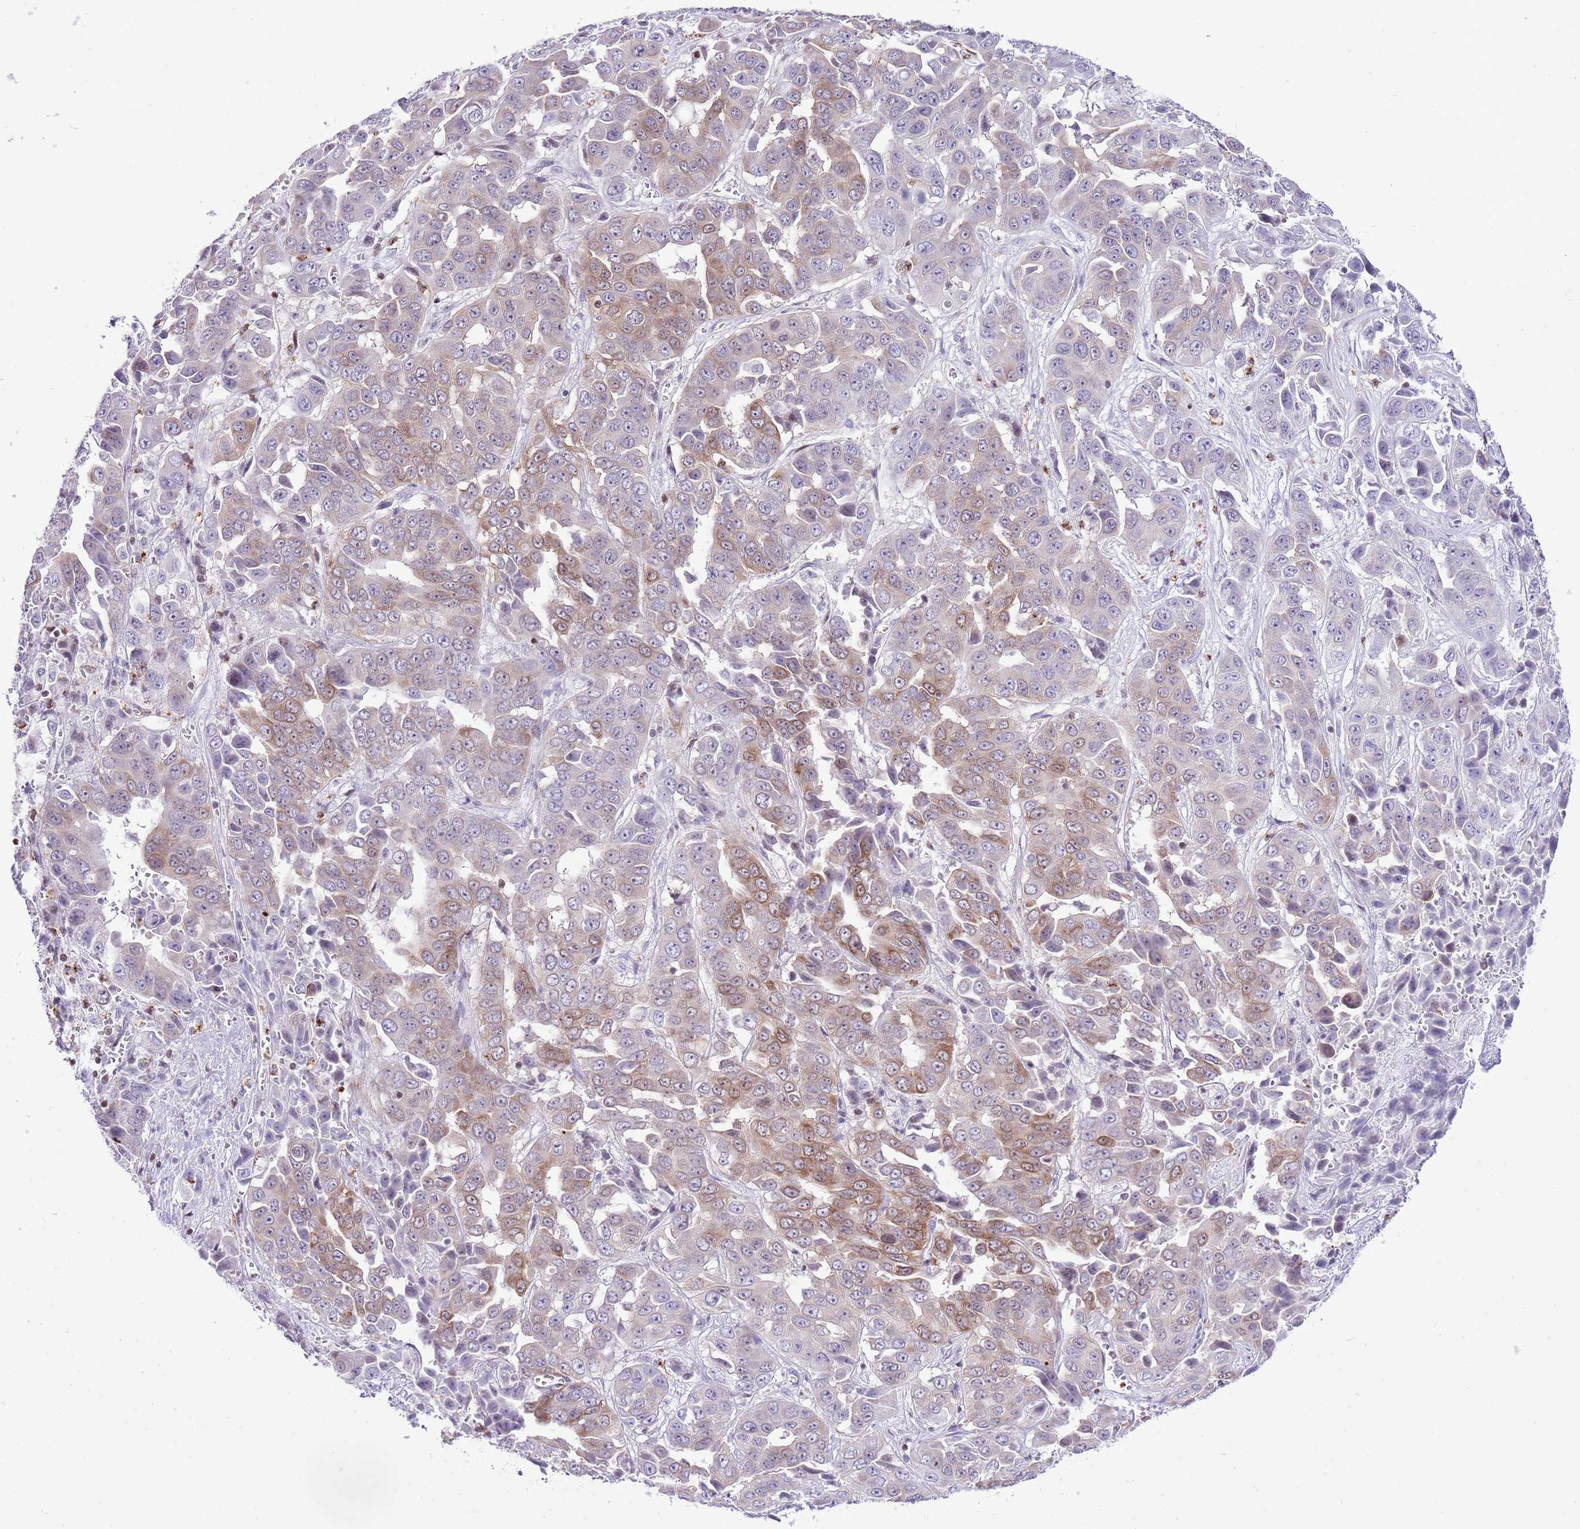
{"staining": {"intensity": "moderate", "quantity": "<25%", "location": "cytoplasmic/membranous"}, "tissue": "liver cancer", "cell_type": "Tumor cells", "image_type": "cancer", "snomed": [{"axis": "morphology", "description": "Cholangiocarcinoma"}, {"axis": "topography", "description": "Liver"}], "caption": "Protein analysis of liver cancer tissue shows moderate cytoplasmic/membranous expression in approximately <25% of tumor cells.", "gene": "PRR15", "patient": {"sex": "female", "age": 52}}